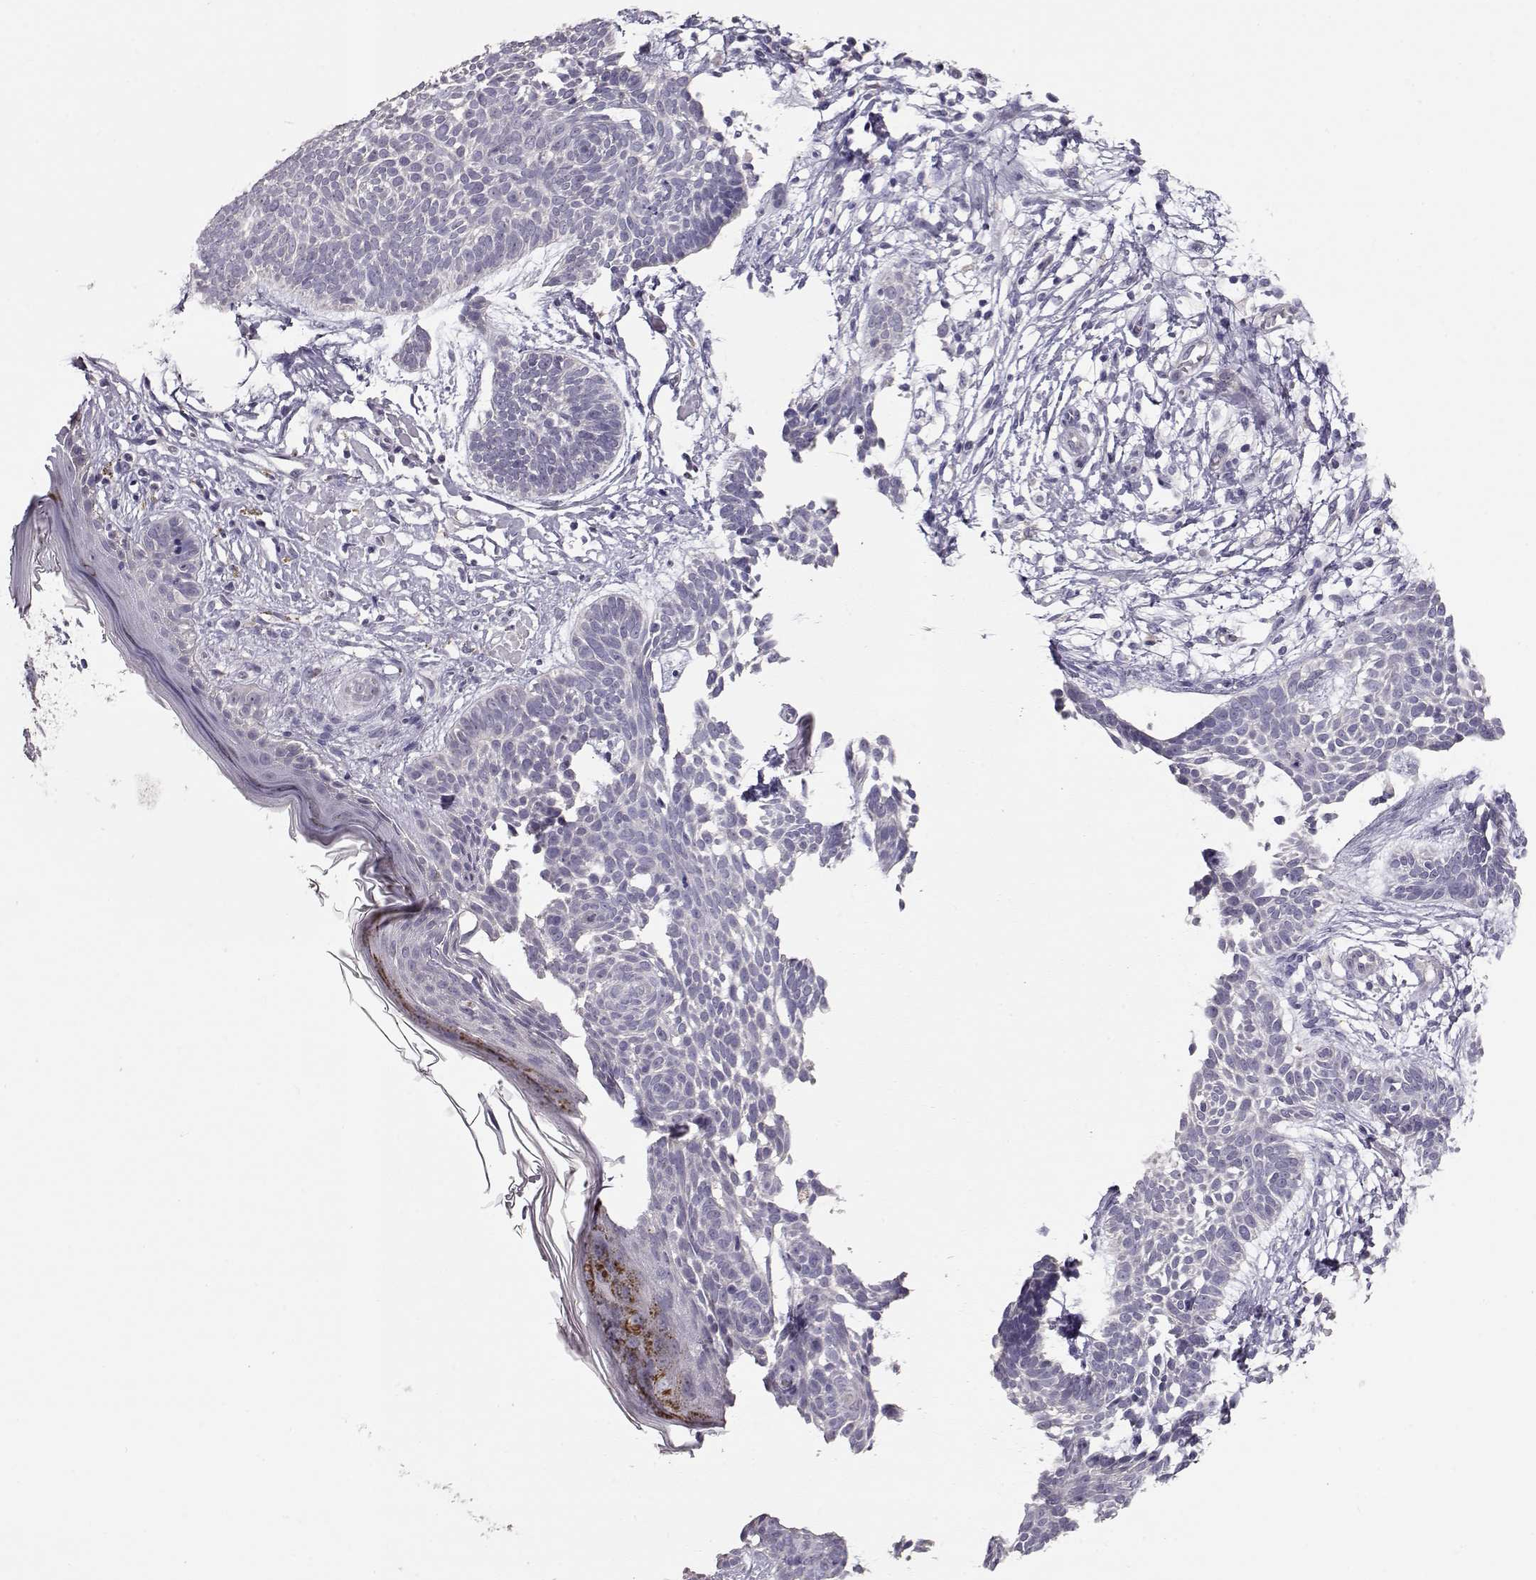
{"staining": {"intensity": "negative", "quantity": "none", "location": "none"}, "tissue": "skin cancer", "cell_type": "Tumor cells", "image_type": "cancer", "snomed": [{"axis": "morphology", "description": "Basal cell carcinoma"}, {"axis": "topography", "description": "Skin"}], "caption": "Immunohistochemical staining of human skin basal cell carcinoma displays no significant positivity in tumor cells.", "gene": "SLC18A1", "patient": {"sex": "male", "age": 85}}